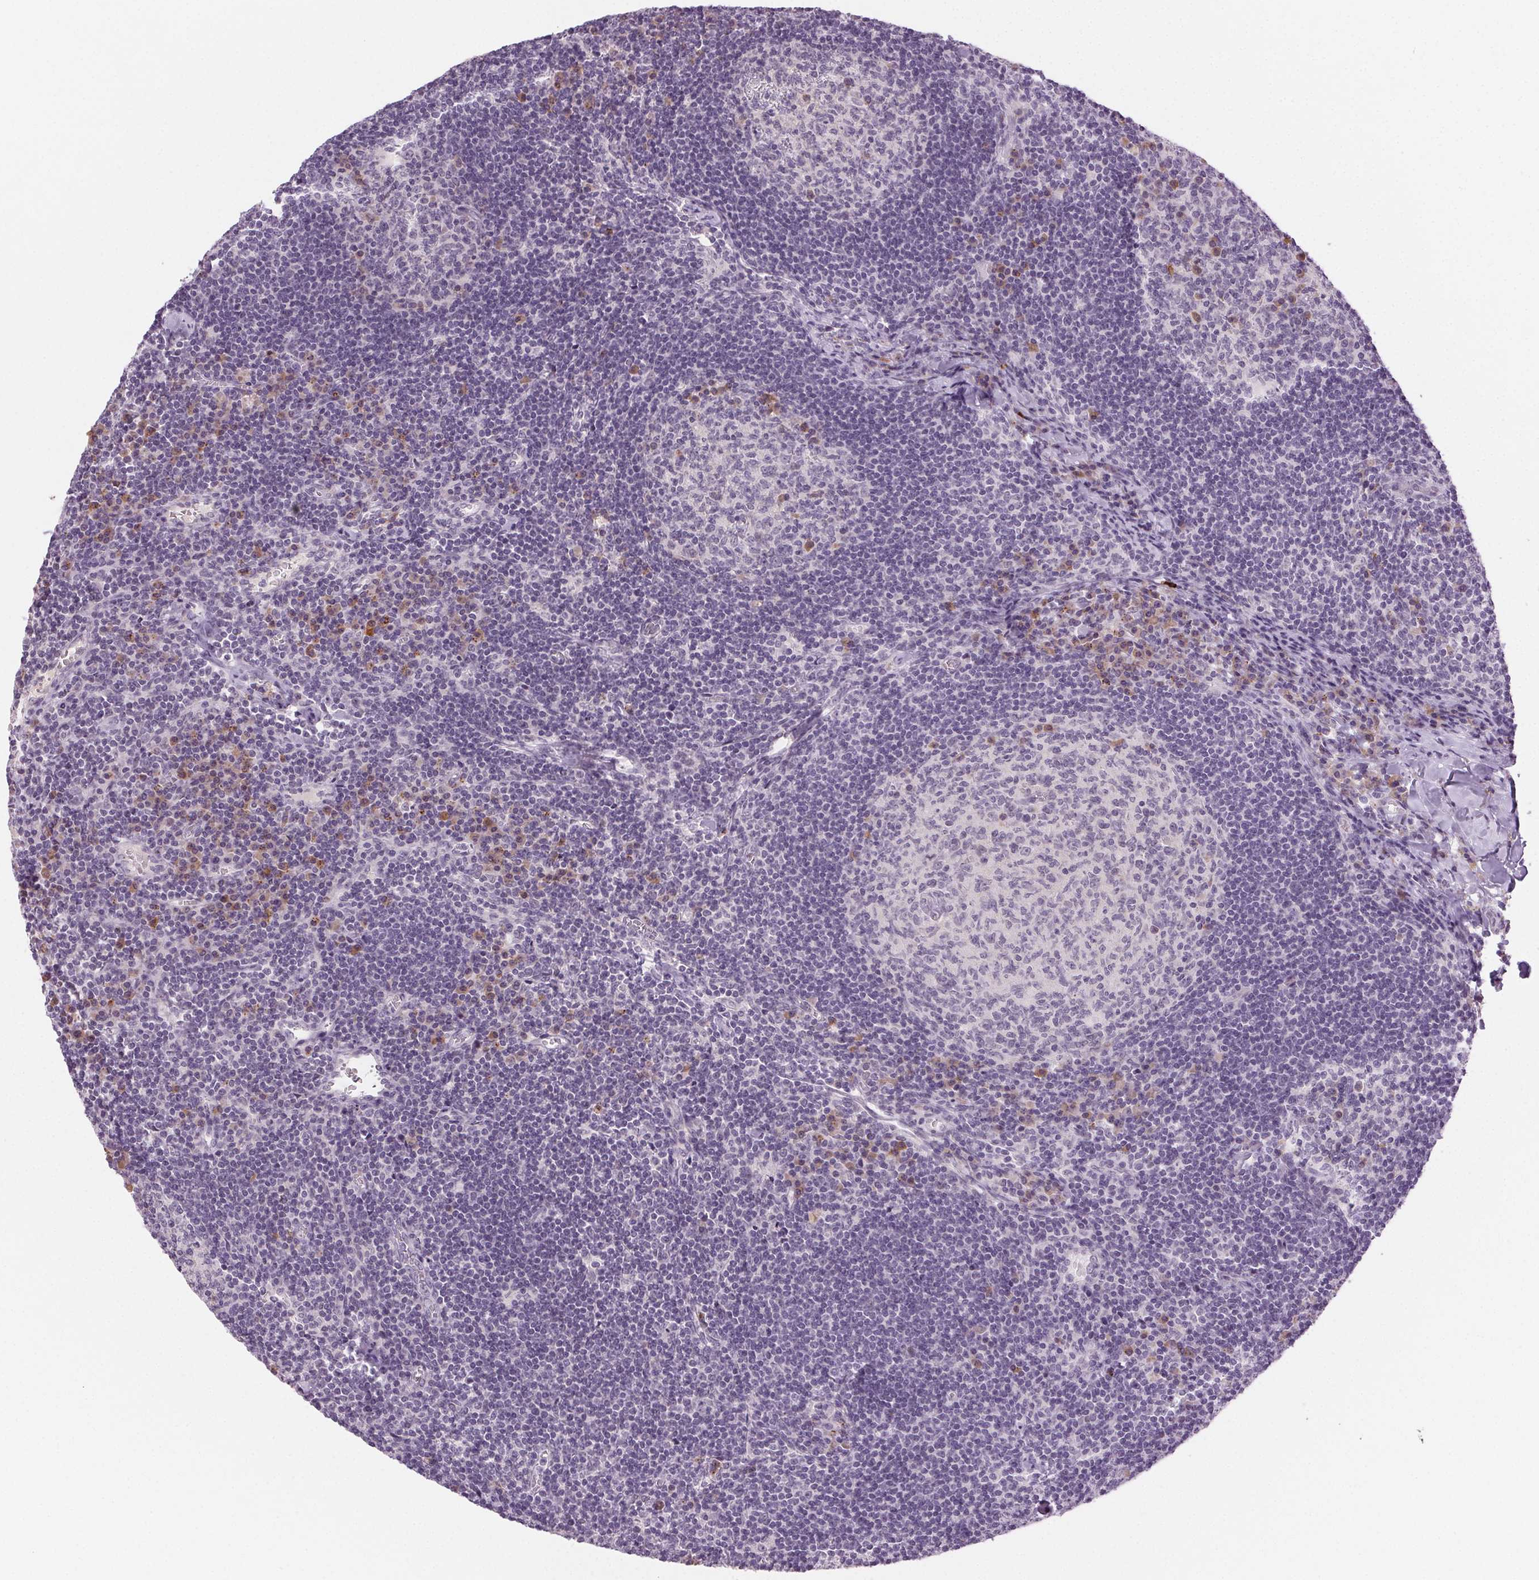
{"staining": {"intensity": "weak", "quantity": "<25%", "location": "cytoplasmic/membranous"}, "tissue": "lymph node", "cell_type": "Germinal center cells", "image_type": "normal", "snomed": [{"axis": "morphology", "description": "Normal tissue, NOS"}, {"axis": "topography", "description": "Lymph node"}], "caption": "Image shows no protein expression in germinal center cells of benign lymph node.", "gene": "HSF5", "patient": {"sex": "male", "age": 67}}